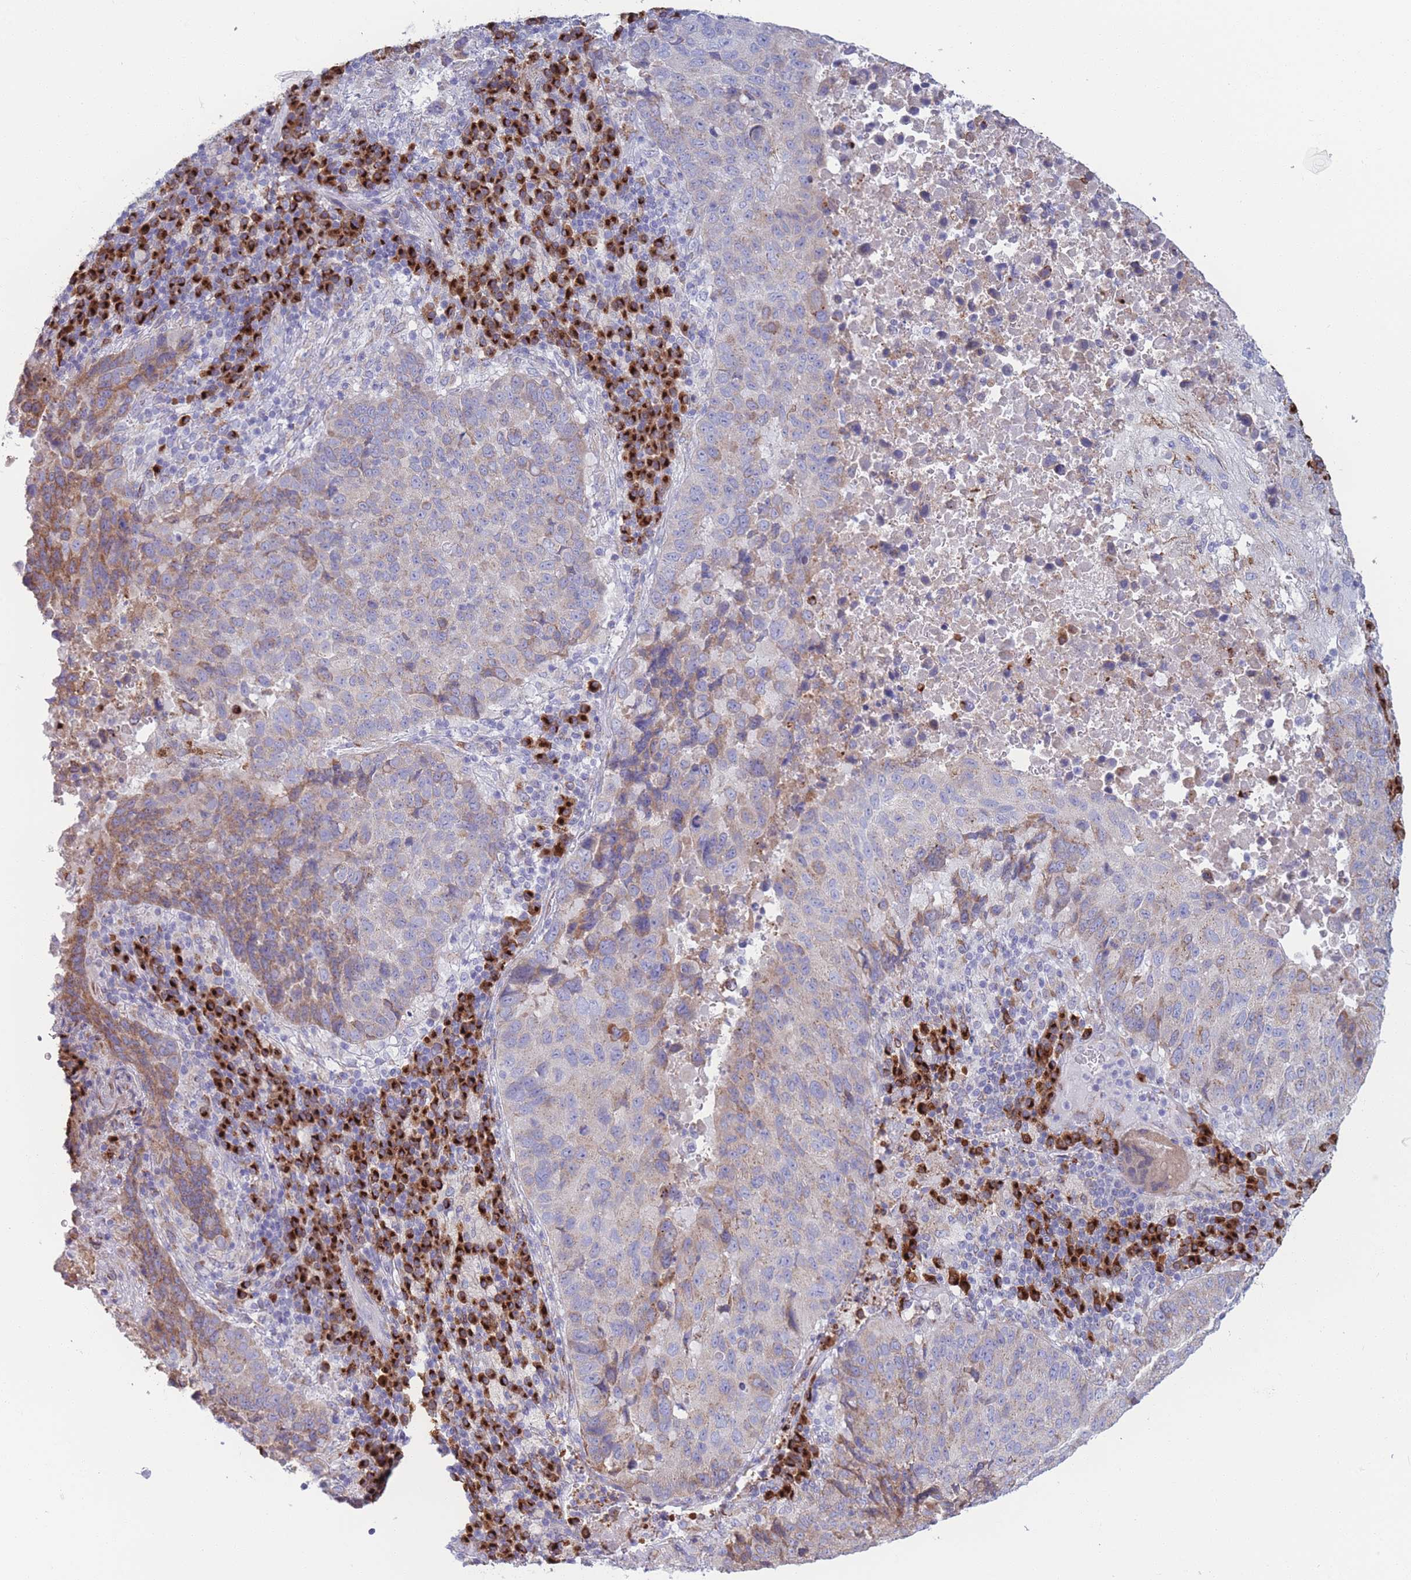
{"staining": {"intensity": "moderate", "quantity": "<25%", "location": "cytoplasmic/membranous"}, "tissue": "lung cancer", "cell_type": "Tumor cells", "image_type": "cancer", "snomed": [{"axis": "morphology", "description": "Squamous cell carcinoma, NOS"}, {"axis": "topography", "description": "Lung"}], "caption": "IHC photomicrograph of lung squamous cell carcinoma stained for a protein (brown), which reveals low levels of moderate cytoplasmic/membranous positivity in about <25% of tumor cells.", "gene": "MRPL30", "patient": {"sex": "male", "age": 73}}